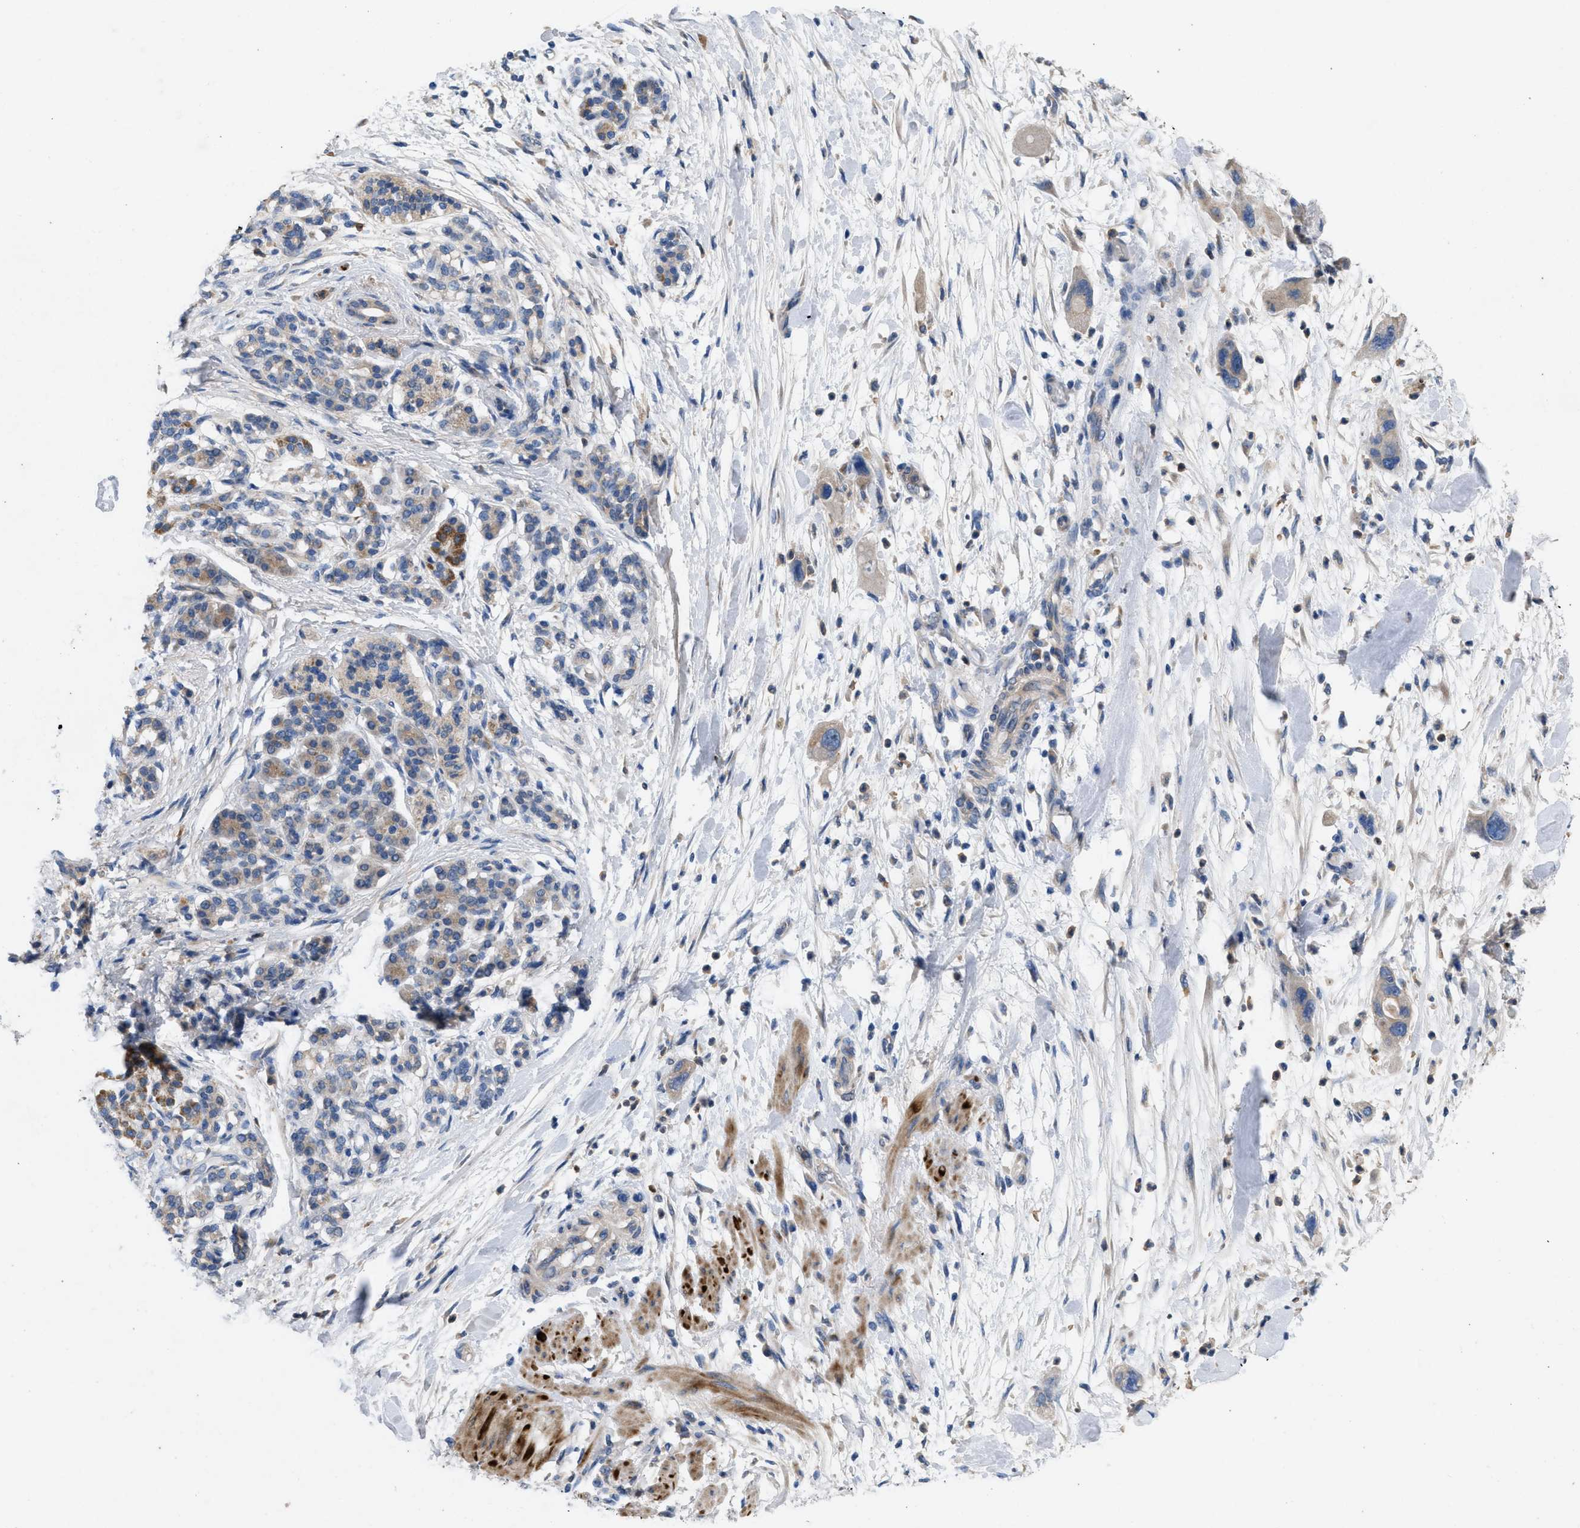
{"staining": {"intensity": "negative", "quantity": "none", "location": "none"}, "tissue": "pancreatic cancer", "cell_type": "Tumor cells", "image_type": "cancer", "snomed": [{"axis": "morphology", "description": "Normal tissue, NOS"}, {"axis": "morphology", "description": "Adenocarcinoma, NOS"}, {"axis": "topography", "description": "Pancreas"}], "caption": "The image displays no significant positivity in tumor cells of pancreatic cancer.", "gene": "PLPPR5", "patient": {"sex": "female", "age": 71}}